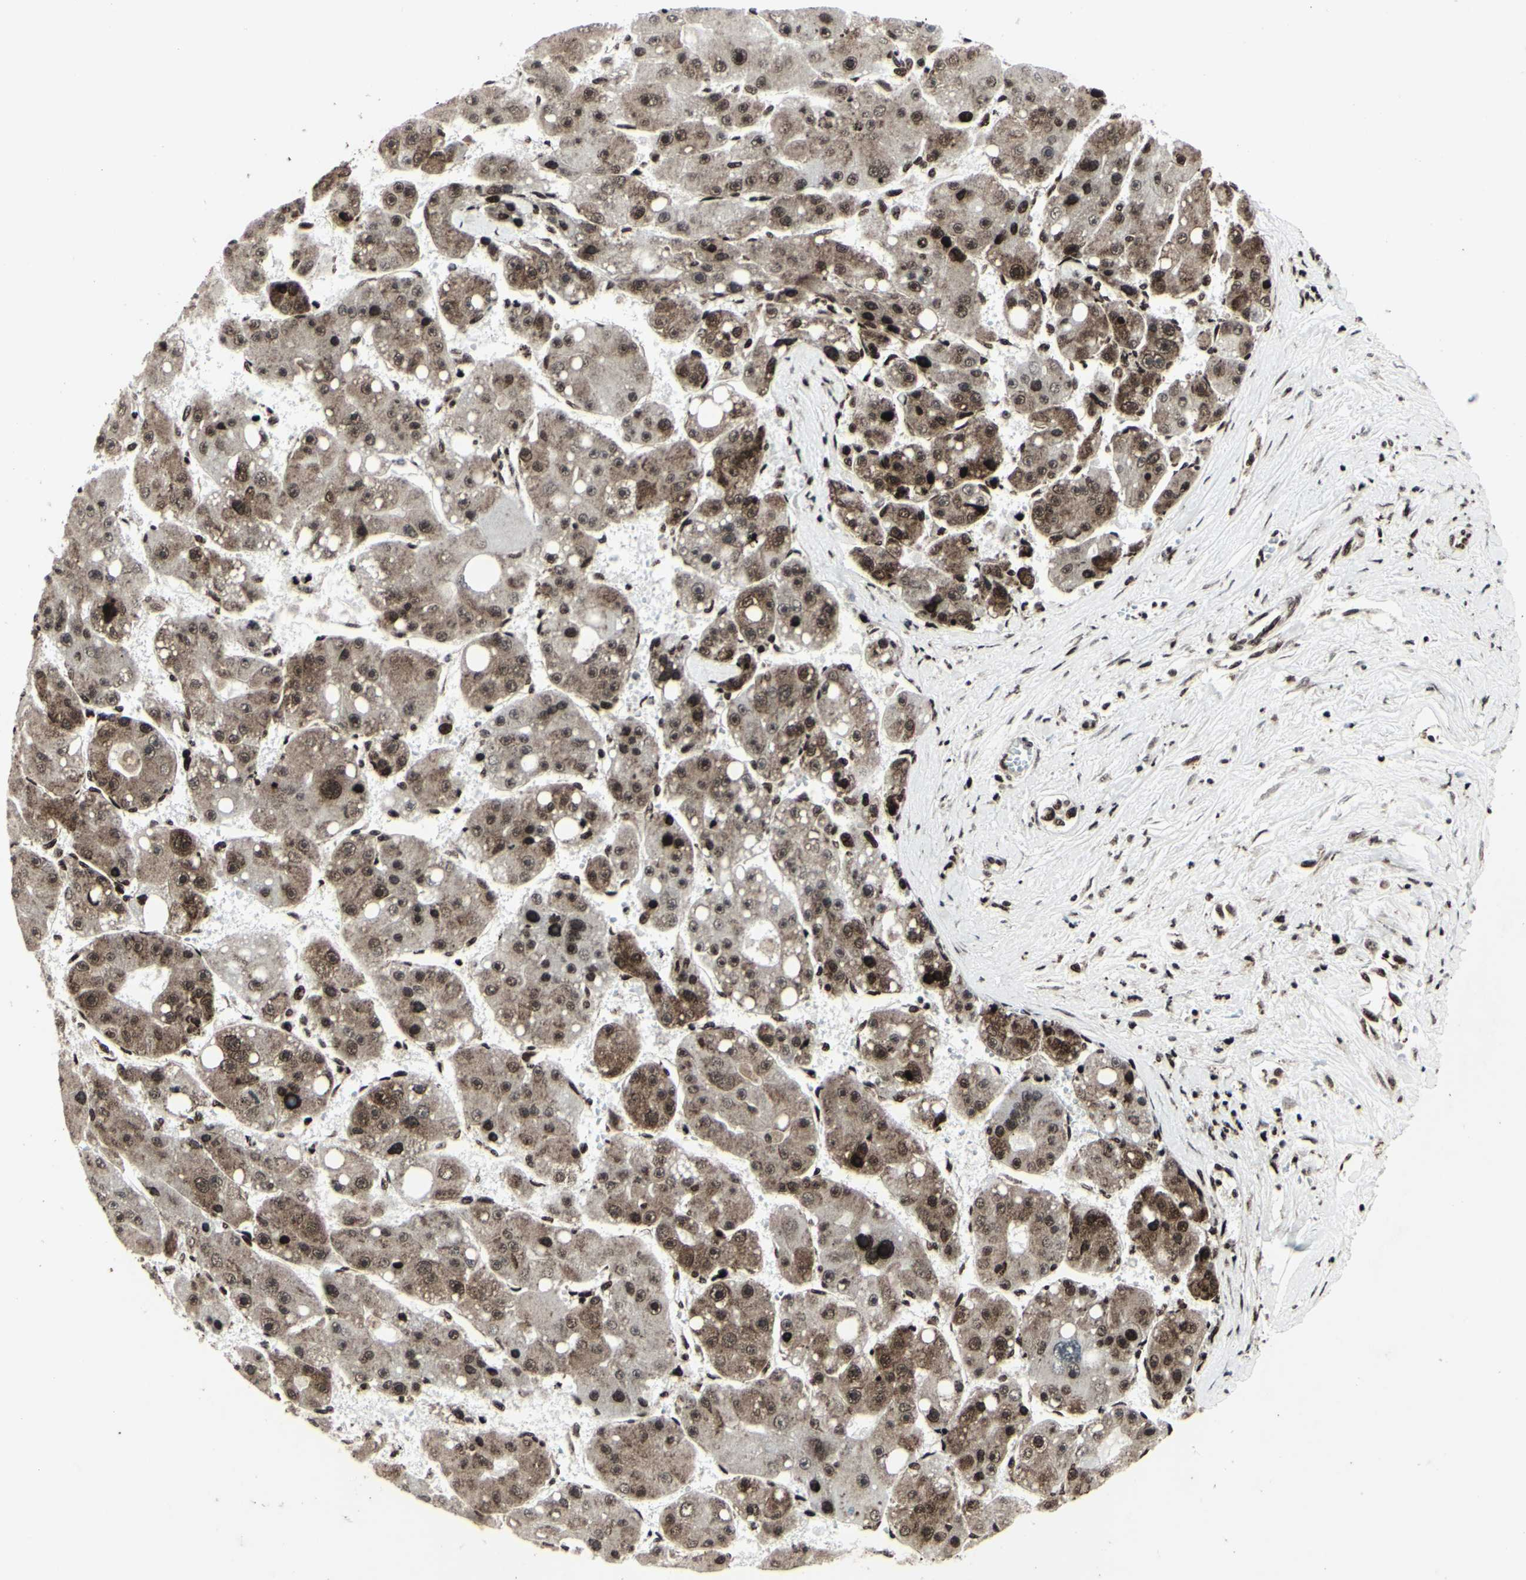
{"staining": {"intensity": "strong", "quantity": ">75%", "location": "cytoplasmic/membranous,nuclear"}, "tissue": "liver cancer", "cell_type": "Tumor cells", "image_type": "cancer", "snomed": [{"axis": "morphology", "description": "Carcinoma, Hepatocellular, NOS"}, {"axis": "topography", "description": "Liver"}], "caption": "There is high levels of strong cytoplasmic/membranous and nuclear positivity in tumor cells of hepatocellular carcinoma (liver), as demonstrated by immunohistochemical staining (brown color).", "gene": "U2AF2", "patient": {"sex": "female", "age": 61}}